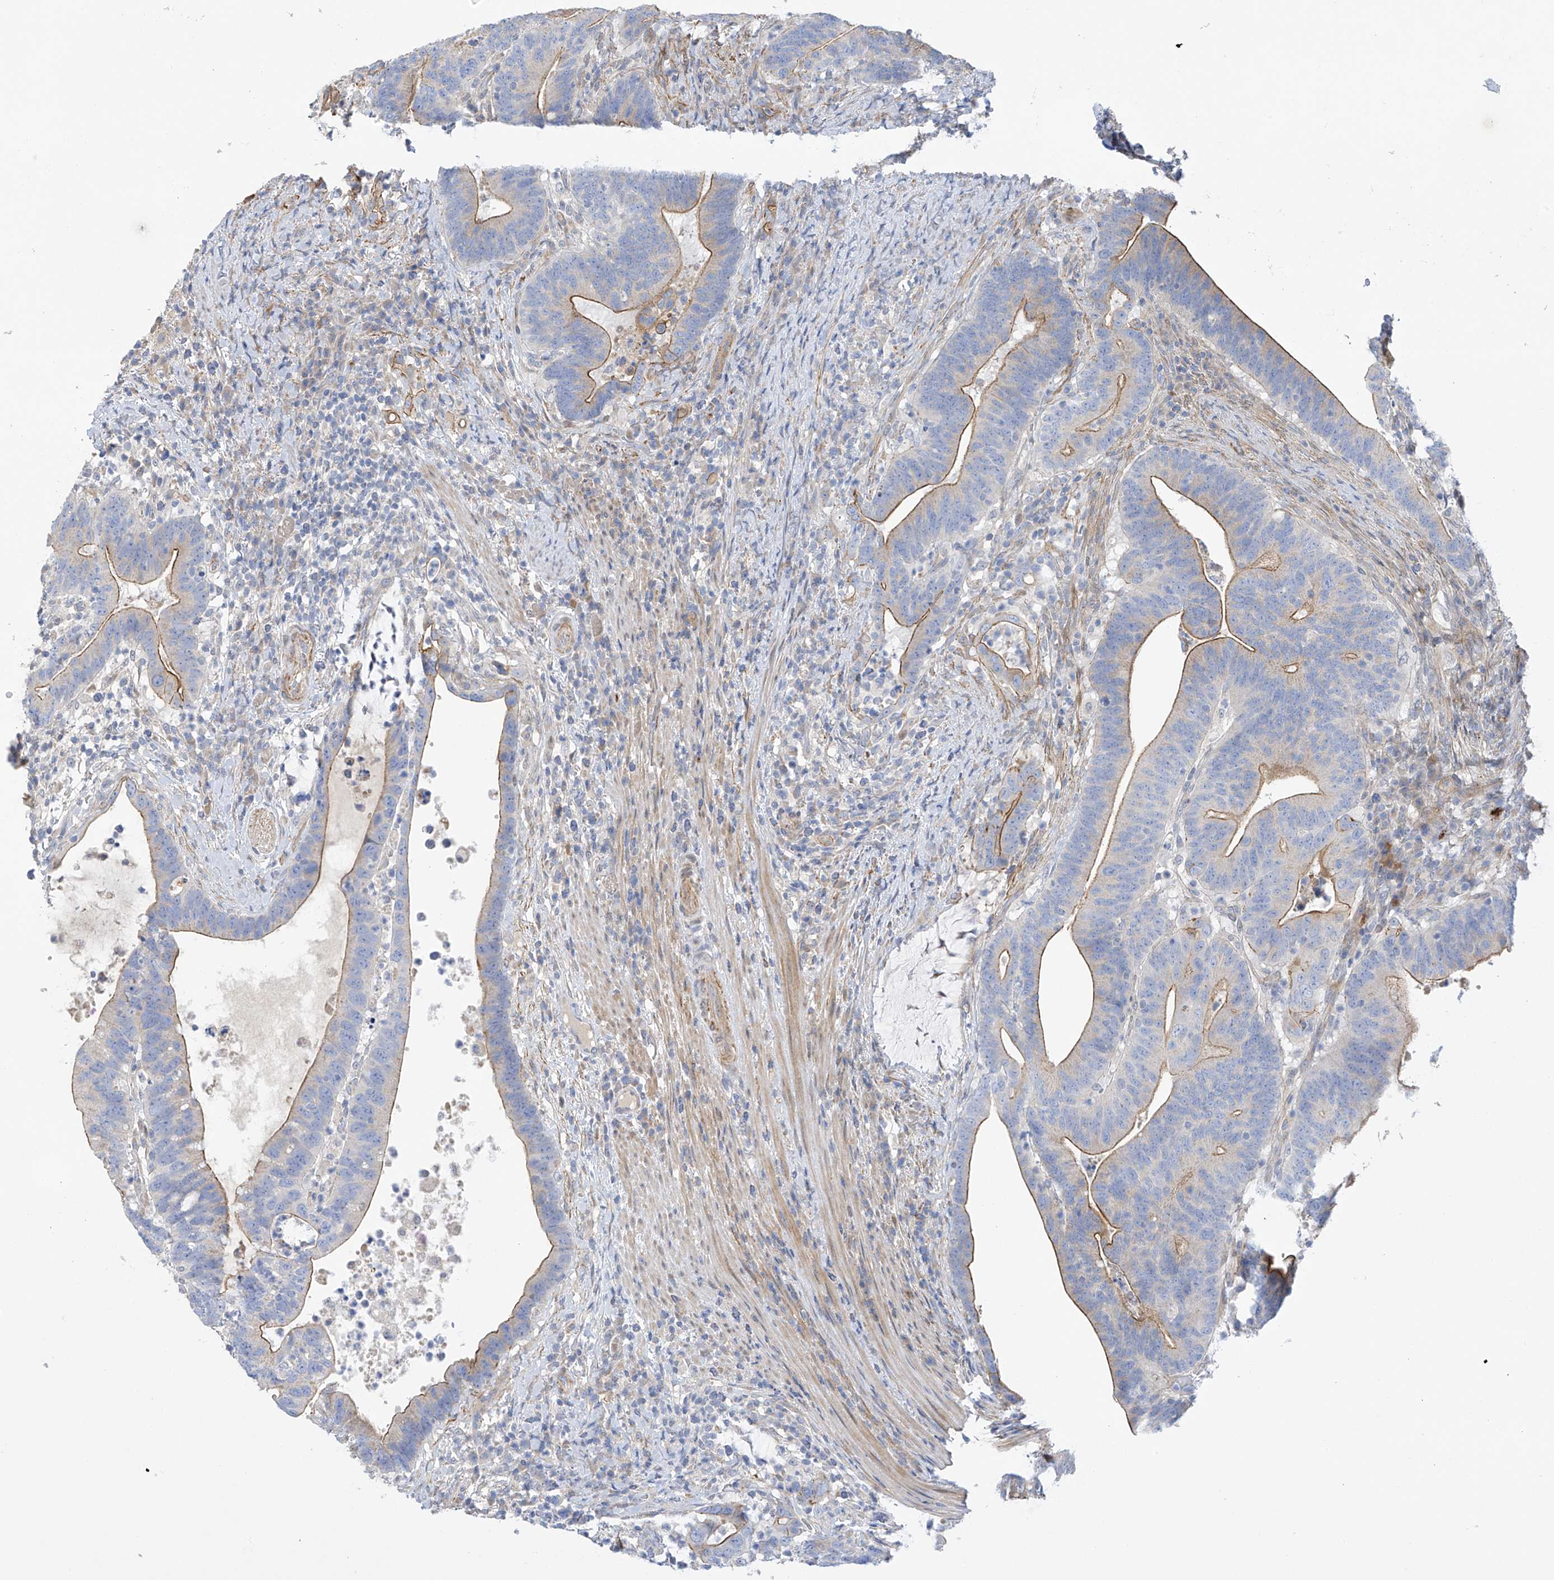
{"staining": {"intensity": "moderate", "quantity": "25%-75%", "location": "cytoplasmic/membranous"}, "tissue": "colorectal cancer", "cell_type": "Tumor cells", "image_type": "cancer", "snomed": [{"axis": "morphology", "description": "Adenocarcinoma, NOS"}, {"axis": "topography", "description": "Colon"}], "caption": "Approximately 25%-75% of tumor cells in human adenocarcinoma (colorectal) demonstrate moderate cytoplasmic/membranous protein positivity as visualized by brown immunohistochemical staining.", "gene": "ZNF641", "patient": {"sex": "female", "age": 66}}